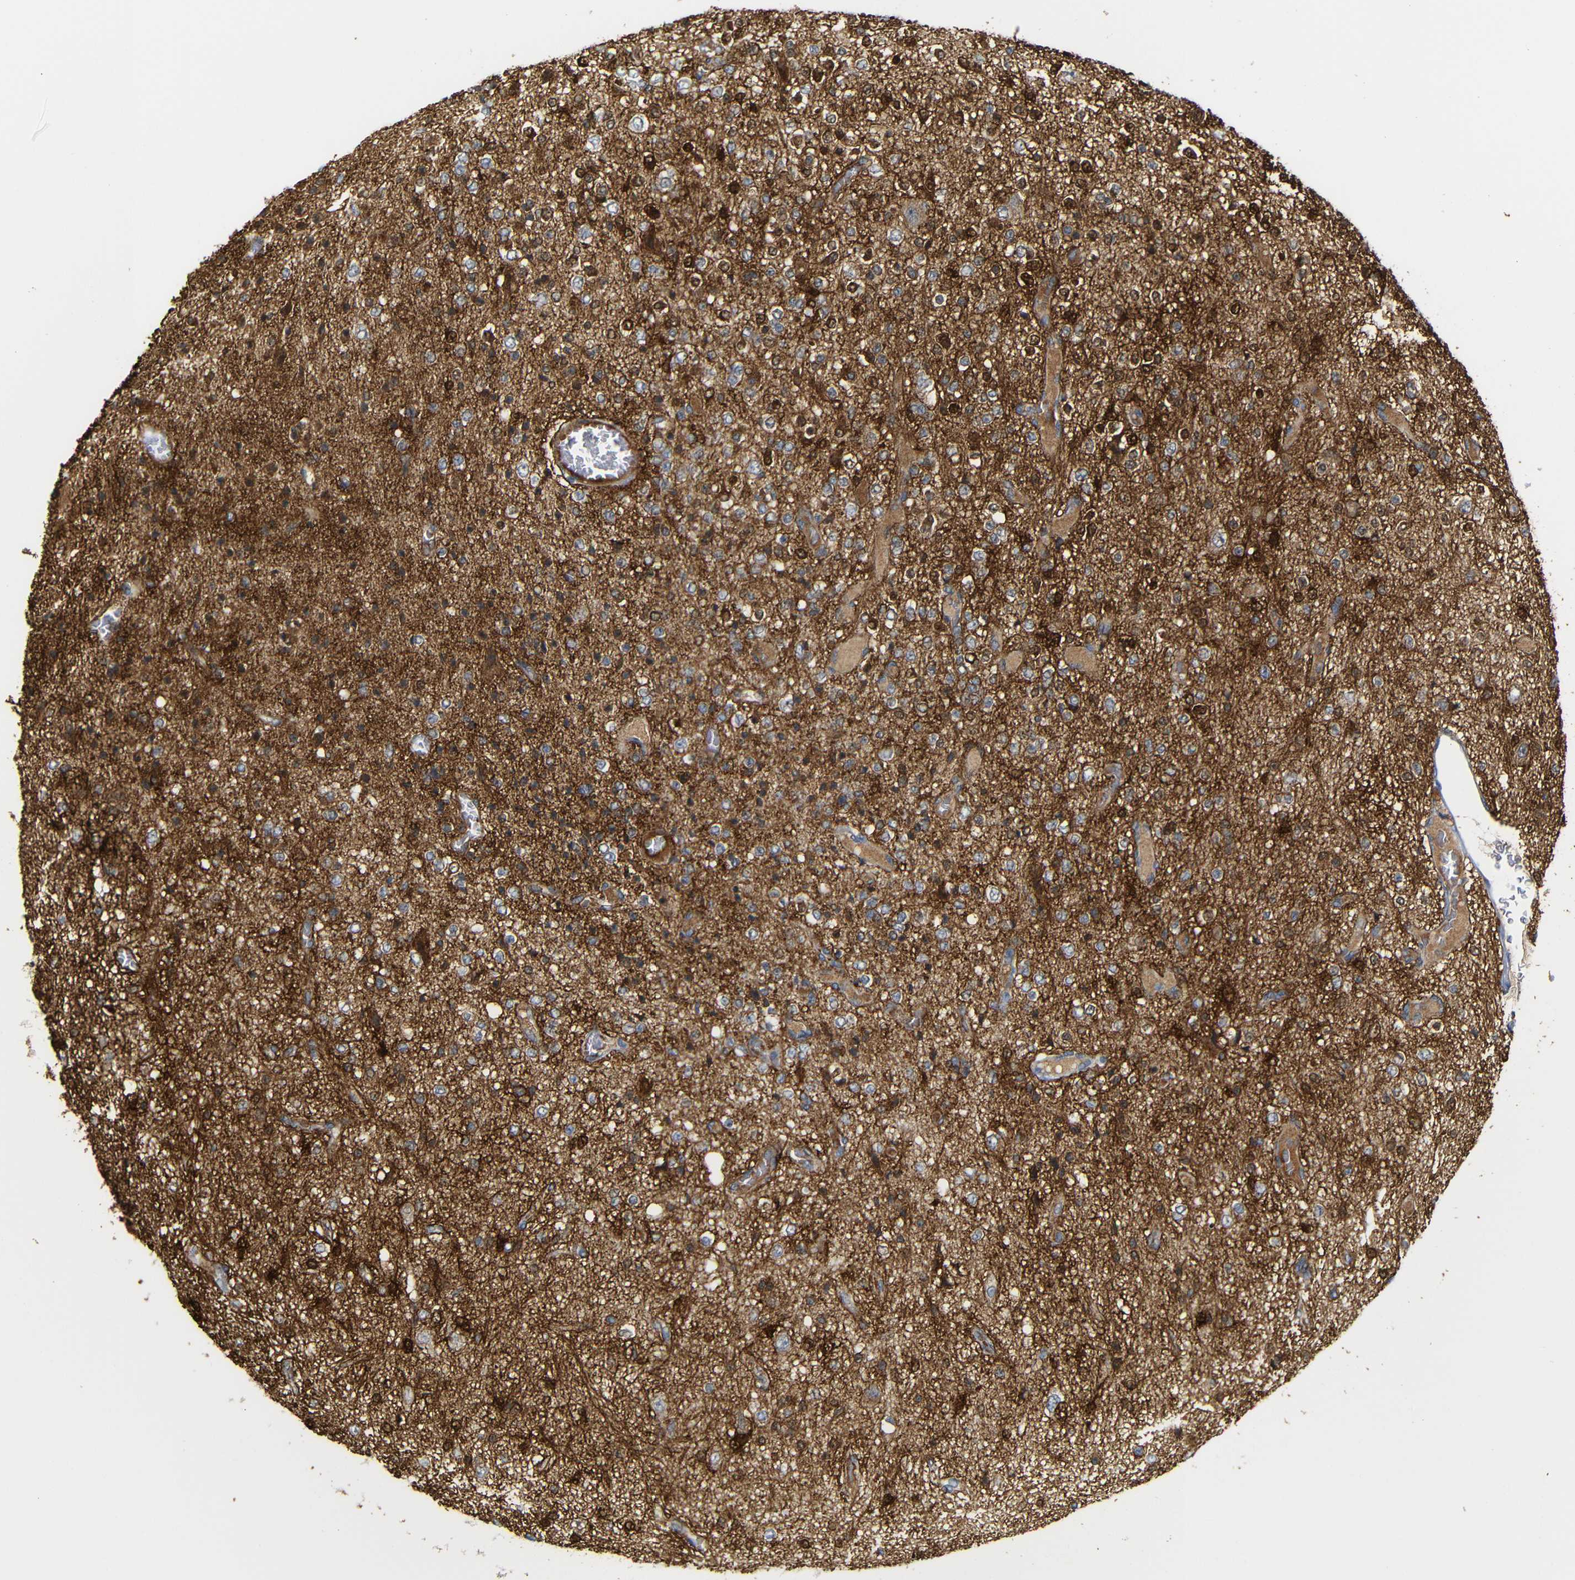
{"staining": {"intensity": "strong", "quantity": "25%-75%", "location": "cytoplasmic/membranous,nuclear"}, "tissue": "glioma", "cell_type": "Tumor cells", "image_type": "cancer", "snomed": [{"axis": "morphology", "description": "Glioma, malignant, Low grade"}, {"axis": "topography", "description": "Brain"}], "caption": "Human glioma stained with a protein marker demonstrates strong staining in tumor cells.", "gene": "MT1A", "patient": {"sex": "male", "age": 38}}